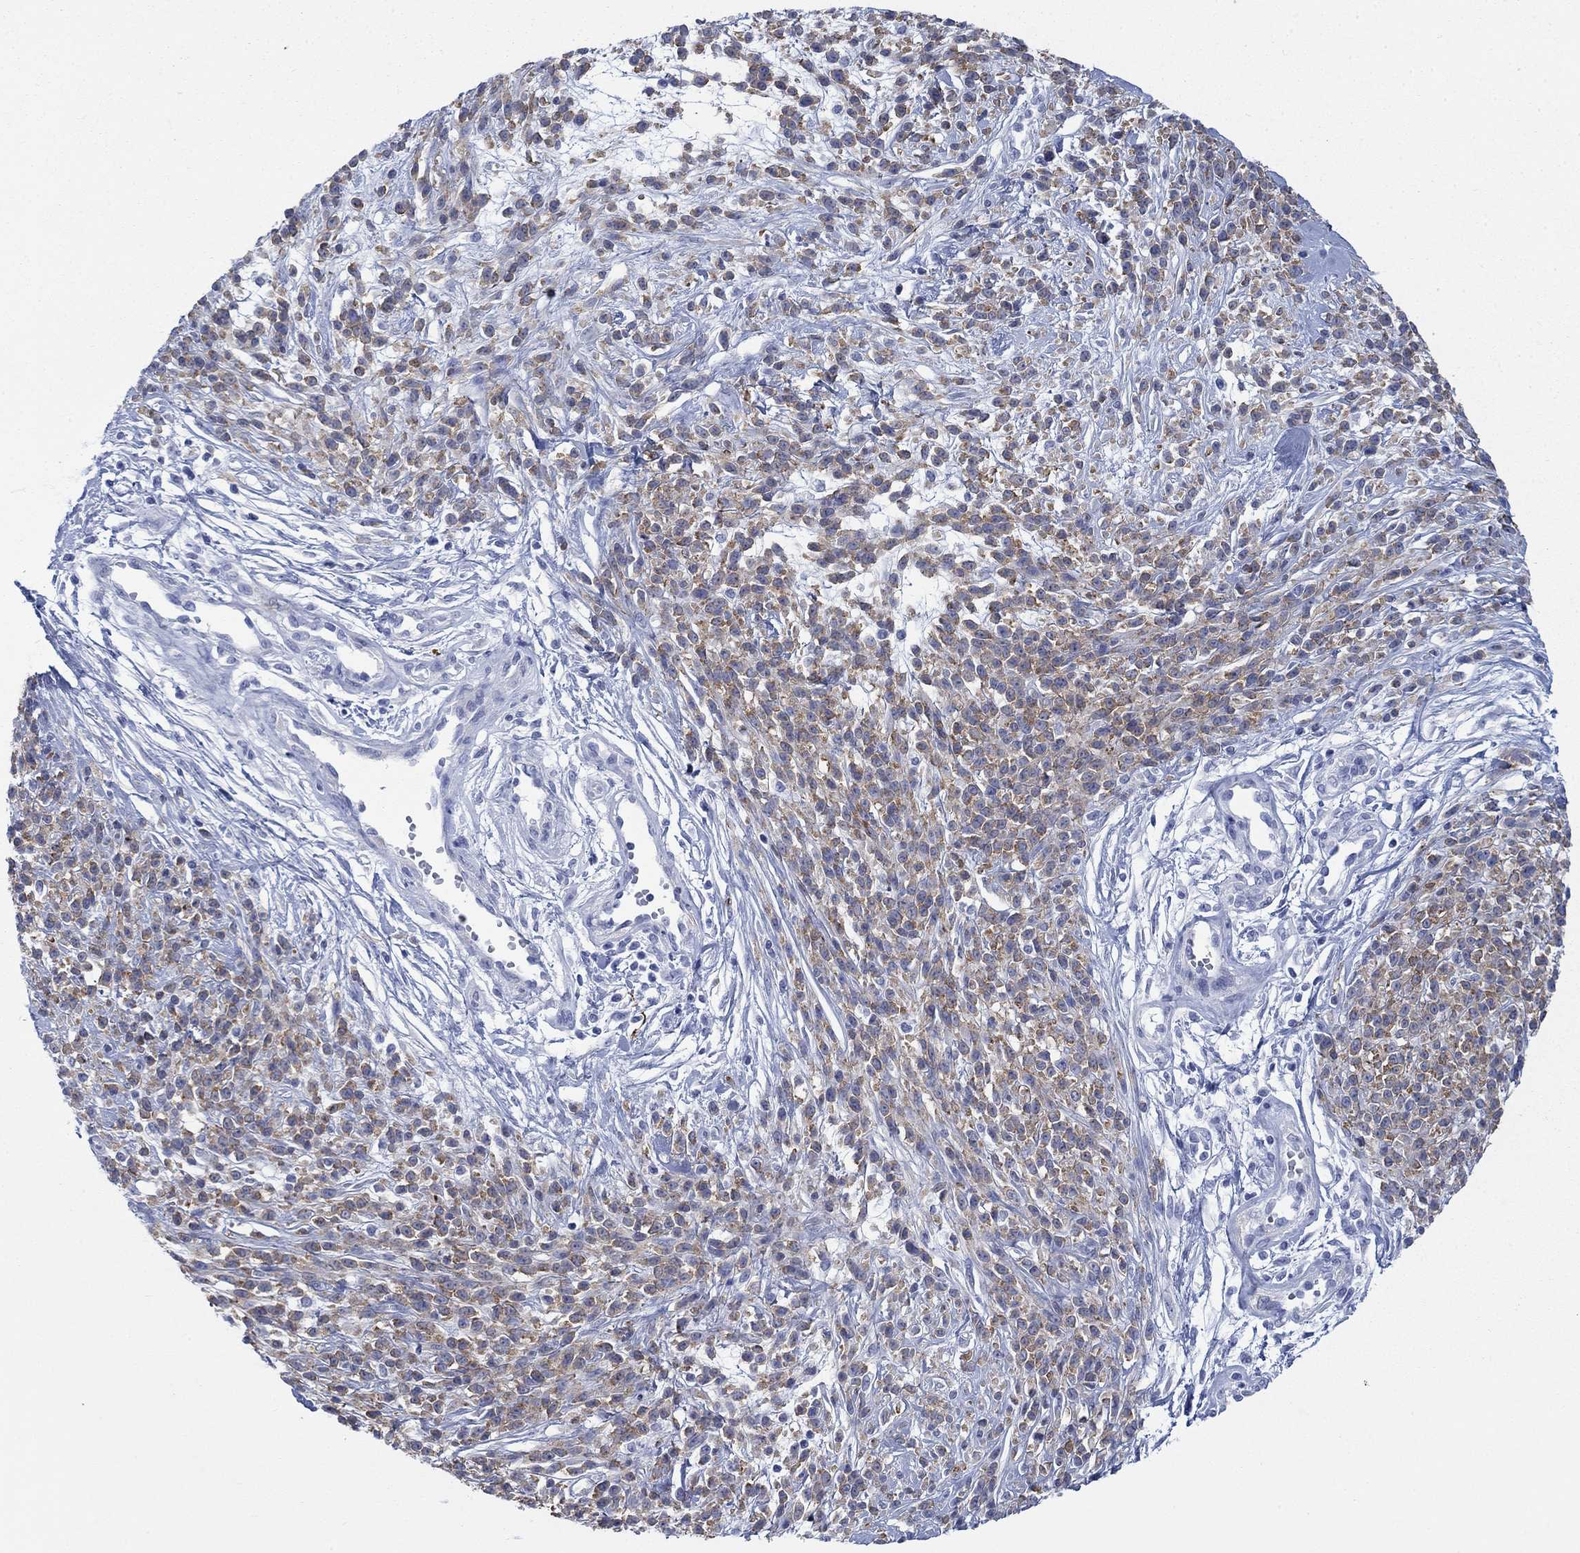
{"staining": {"intensity": "moderate", "quantity": "25%-75%", "location": "cytoplasmic/membranous"}, "tissue": "melanoma", "cell_type": "Tumor cells", "image_type": "cancer", "snomed": [{"axis": "morphology", "description": "Malignant melanoma, NOS"}, {"axis": "topography", "description": "Skin"}, {"axis": "topography", "description": "Skin of trunk"}], "caption": "Malignant melanoma stained with a brown dye reveals moderate cytoplasmic/membranous positive expression in approximately 25%-75% of tumor cells.", "gene": "IGF2BP3", "patient": {"sex": "male", "age": 74}}